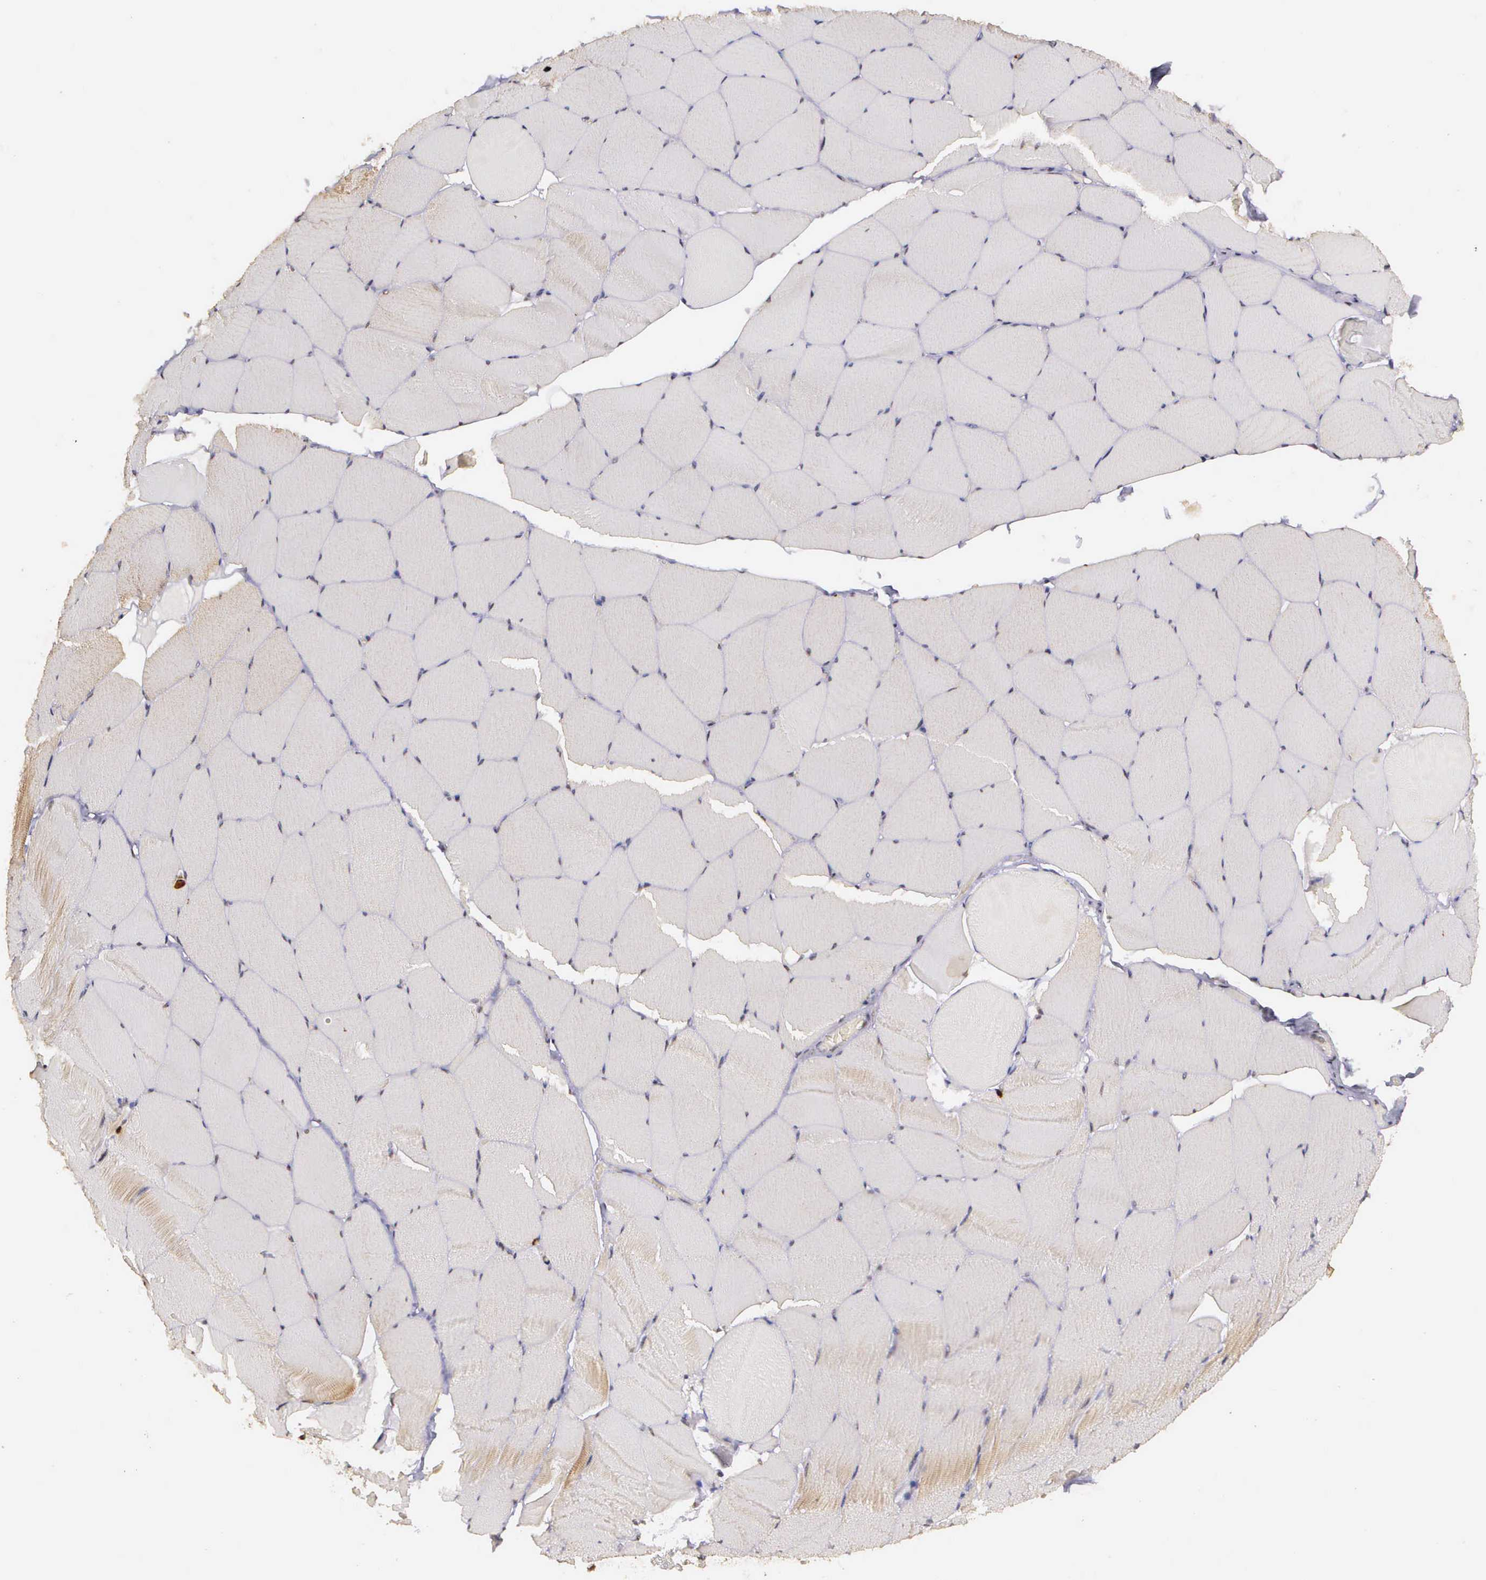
{"staining": {"intensity": "negative", "quantity": "none", "location": "none"}, "tissue": "skeletal muscle", "cell_type": "Myocytes", "image_type": "normal", "snomed": [{"axis": "morphology", "description": "Normal tissue, NOS"}, {"axis": "topography", "description": "Skeletal muscle"}, {"axis": "topography", "description": "Salivary gland"}], "caption": "Immunohistochemistry (IHC) image of benign skeletal muscle: skeletal muscle stained with DAB exhibits no significant protein positivity in myocytes. Brightfield microscopy of immunohistochemistry (IHC) stained with DAB (3,3'-diaminobenzidine) (brown) and hematoxylin (blue), captured at high magnification.", "gene": "ARMCX5", "patient": {"sex": "male", "age": 62}}